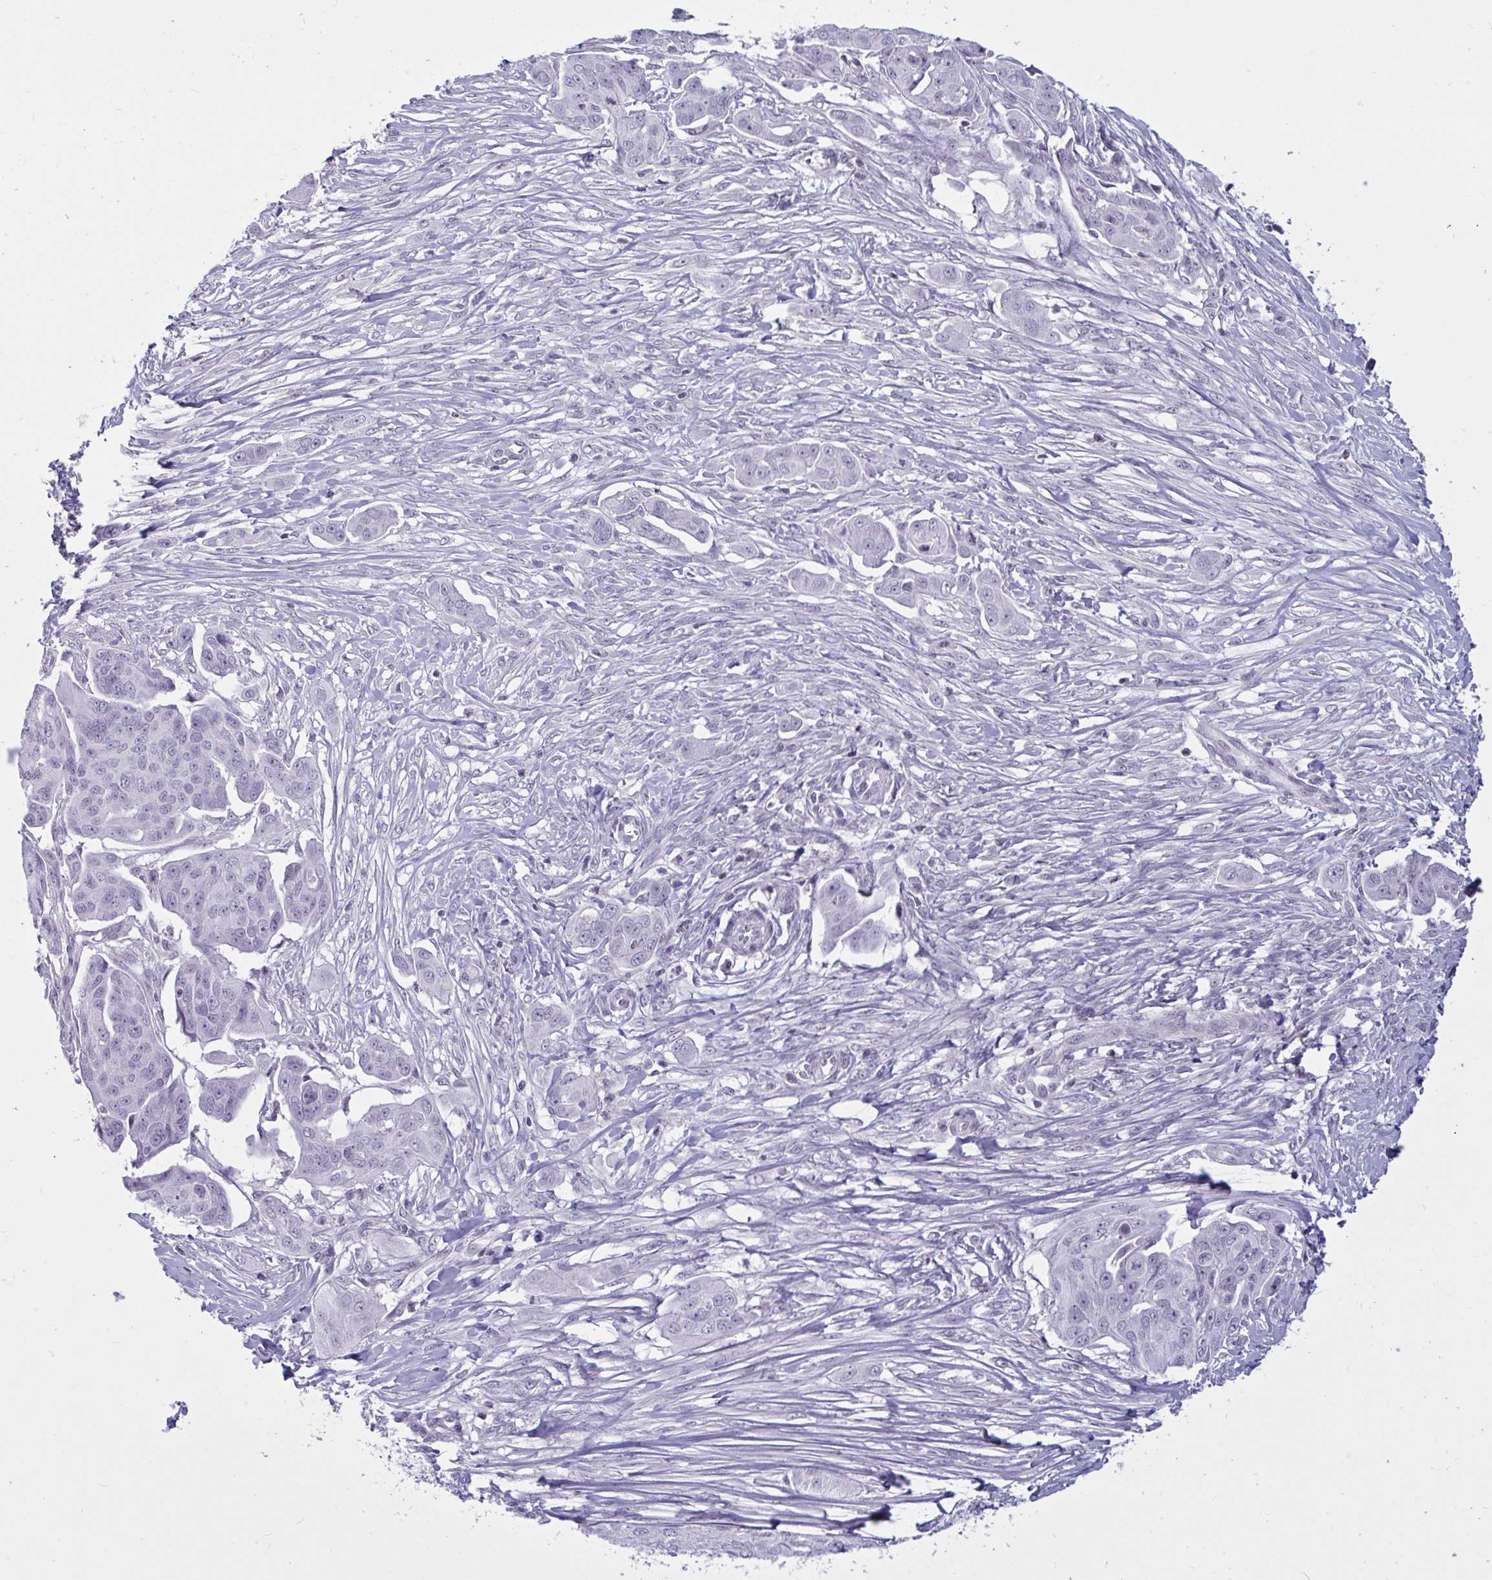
{"staining": {"intensity": "negative", "quantity": "none", "location": "none"}, "tissue": "ovarian cancer", "cell_type": "Tumor cells", "image_type": "cancer", "snomed": [{"axis": "morphology", "description": "Carcinoma, endometroid"}, {"axis": "topography", "description": "Ovary"}], "caption": "Immunohistochemistry (IHC) photomicrograph of human endometroid carcinoma (ovarian) stained for a protein (brown), which reveals no expression in tumor cells.", "gene": "TBC1D4", "patient": {"sex": "female", "age": 70}}